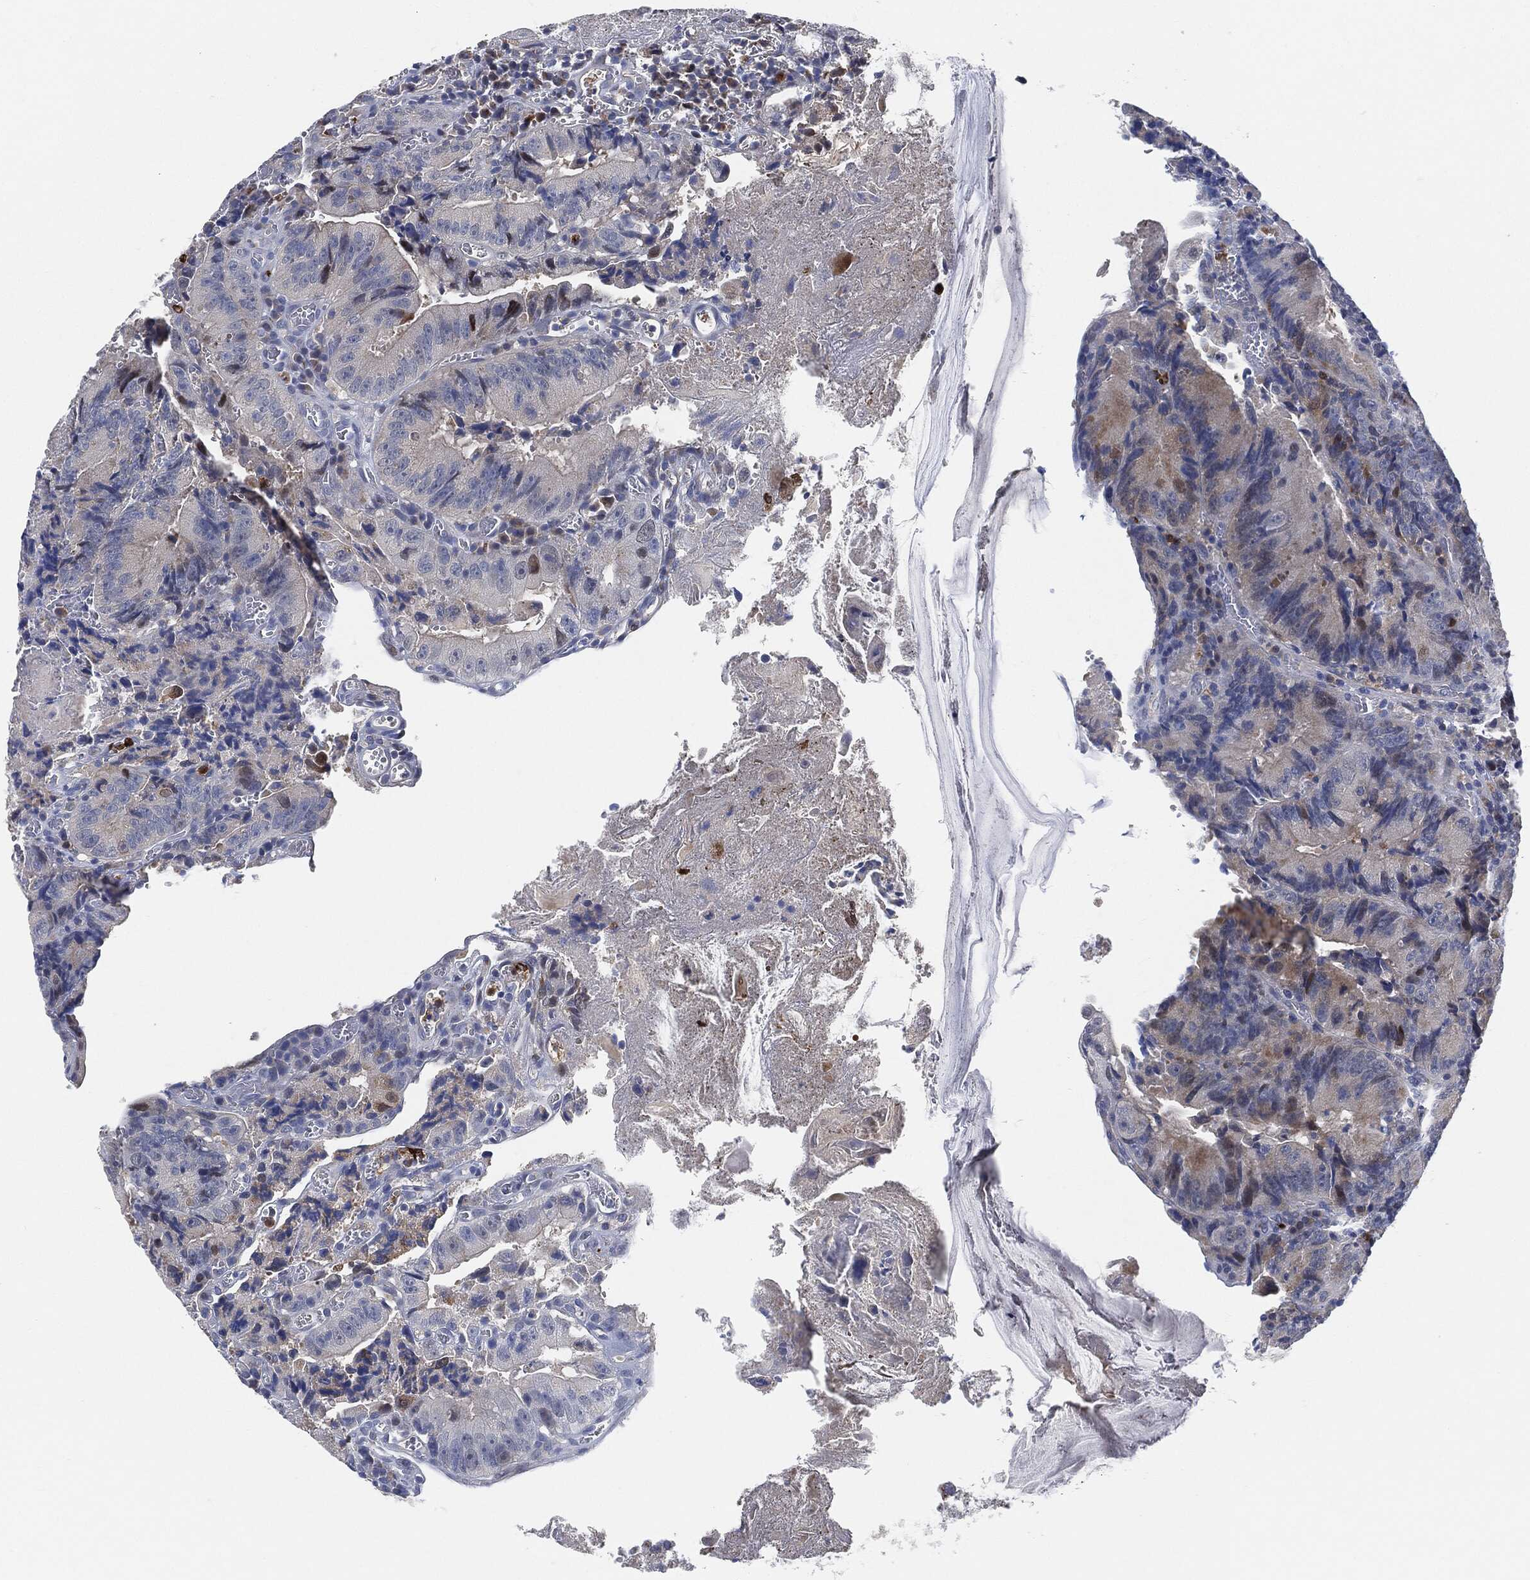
{"staining": {"intensity": "moderate", "quantity": "<25%", "location": "cytoplasmic/membranous"}, "tissue": "colorectal cancer", "cell_type": "Tumor cells", "image_type": "cancer", "snomed": [{"axis": "morphology", "description": "Adenocarcinoma, NOS"}, {"axis": "topography", "description": "Colon"}], "caption": "This photomicrograph demonstrates IHC staining of human adenocarcinoma (colorectal), with low moderate cytoplasmic/membranous positivity in approximately <25% of tumor cells.", "gene": "VSIG4", "patient": {"sex": "female", "age": 86}}